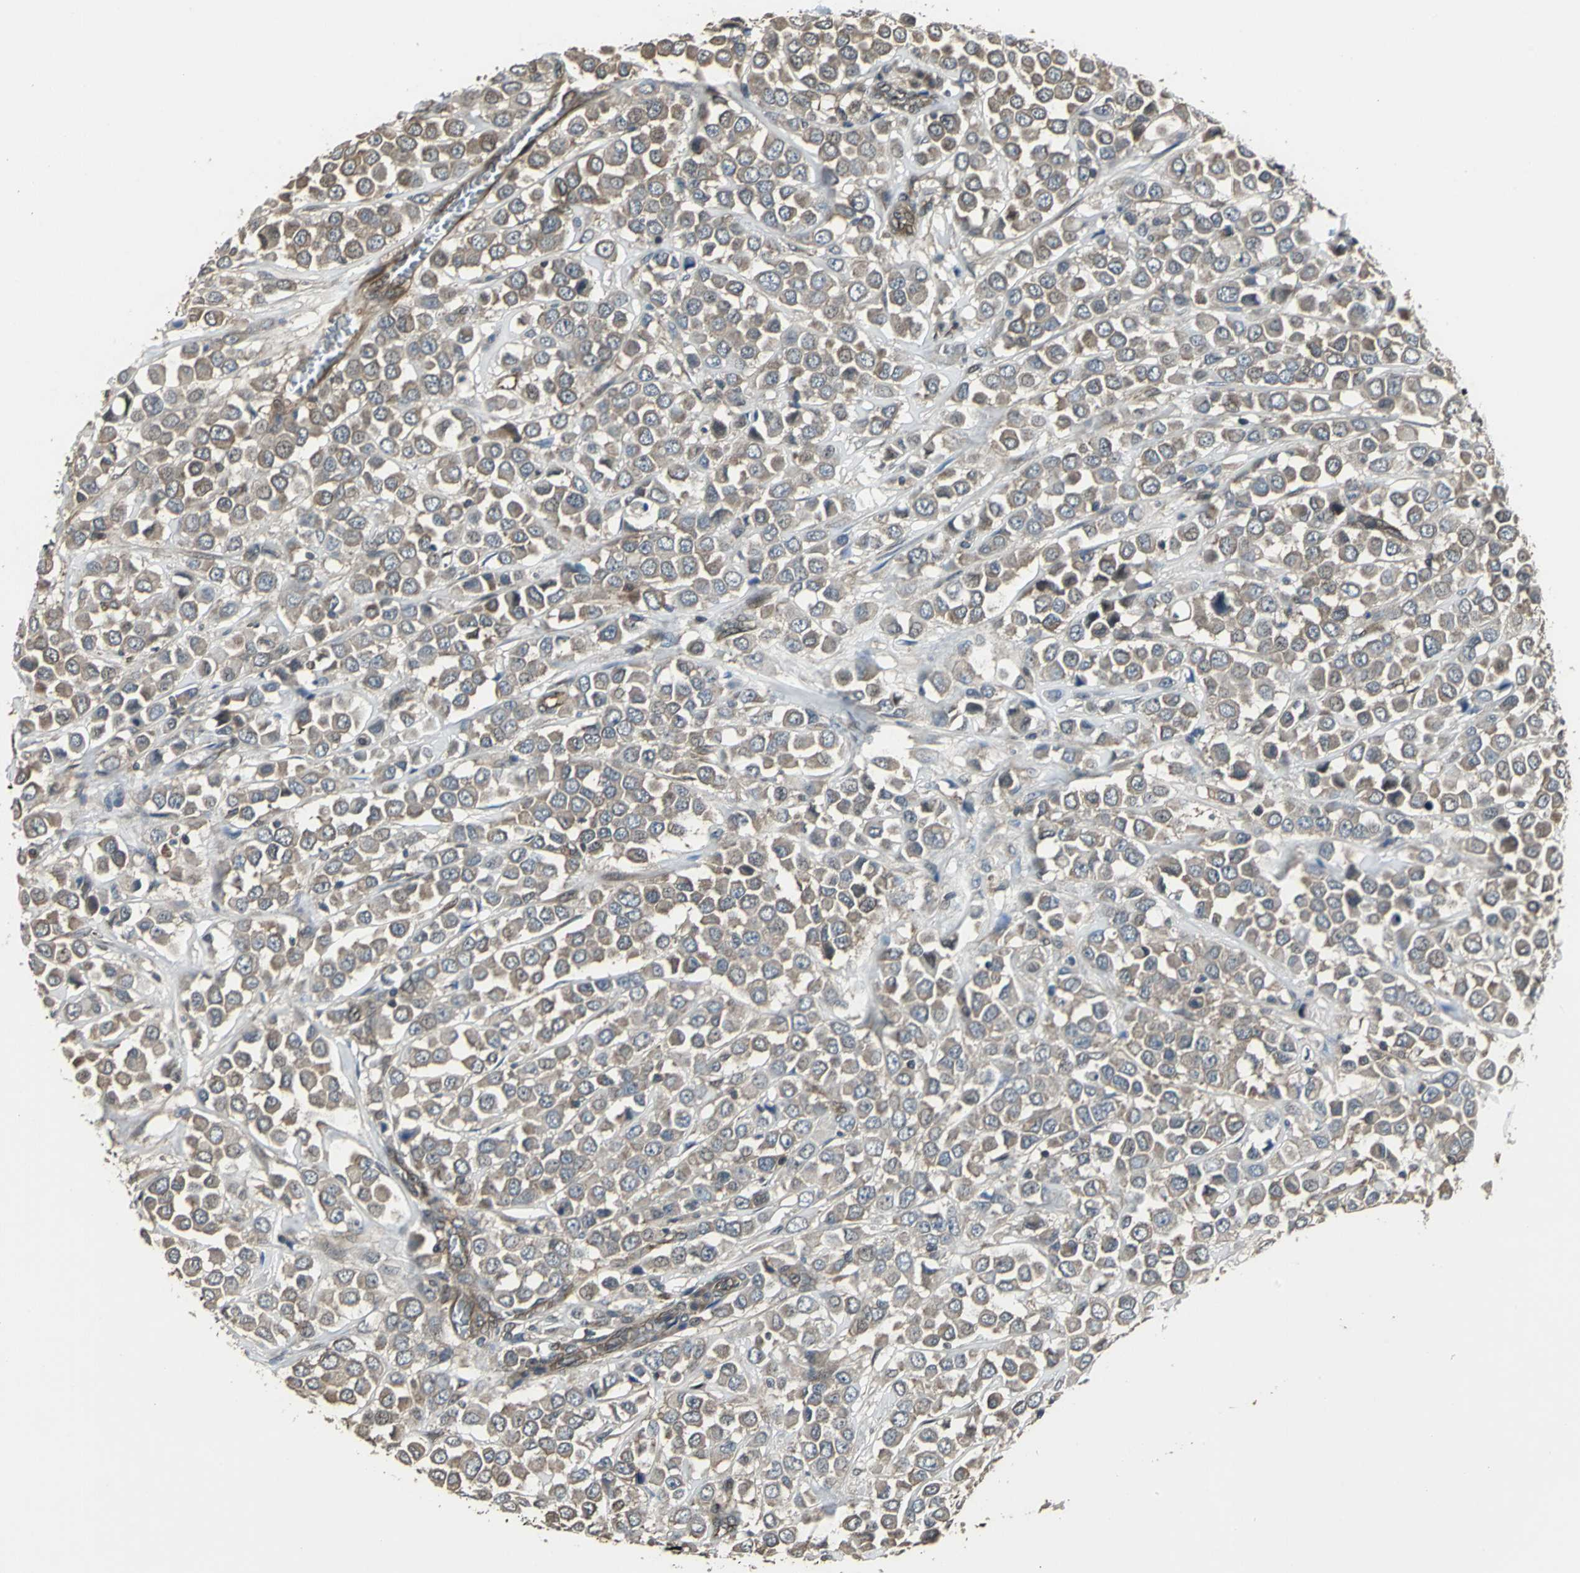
{"staining": {"intensity": "moderate", "quantity": ">75%", "location": "cytoplasmic/membranous"}, "tissue": "breast cancer", "cell_type": "Tumor cells", "image_type": "cancer", "snomed": [{"axis": "morphology", "description": "Duct carcinoma"}, {"axis": "topography", "description": "Breast"}], "caption": "Infiltrating ductal carcinoma (breast) tissue reveals moderate cytoplasmic/membranous expression in approximately >75% of tumor cells", "gene": "PFDN1", "patient": {"sex": "female", "age": 61}}